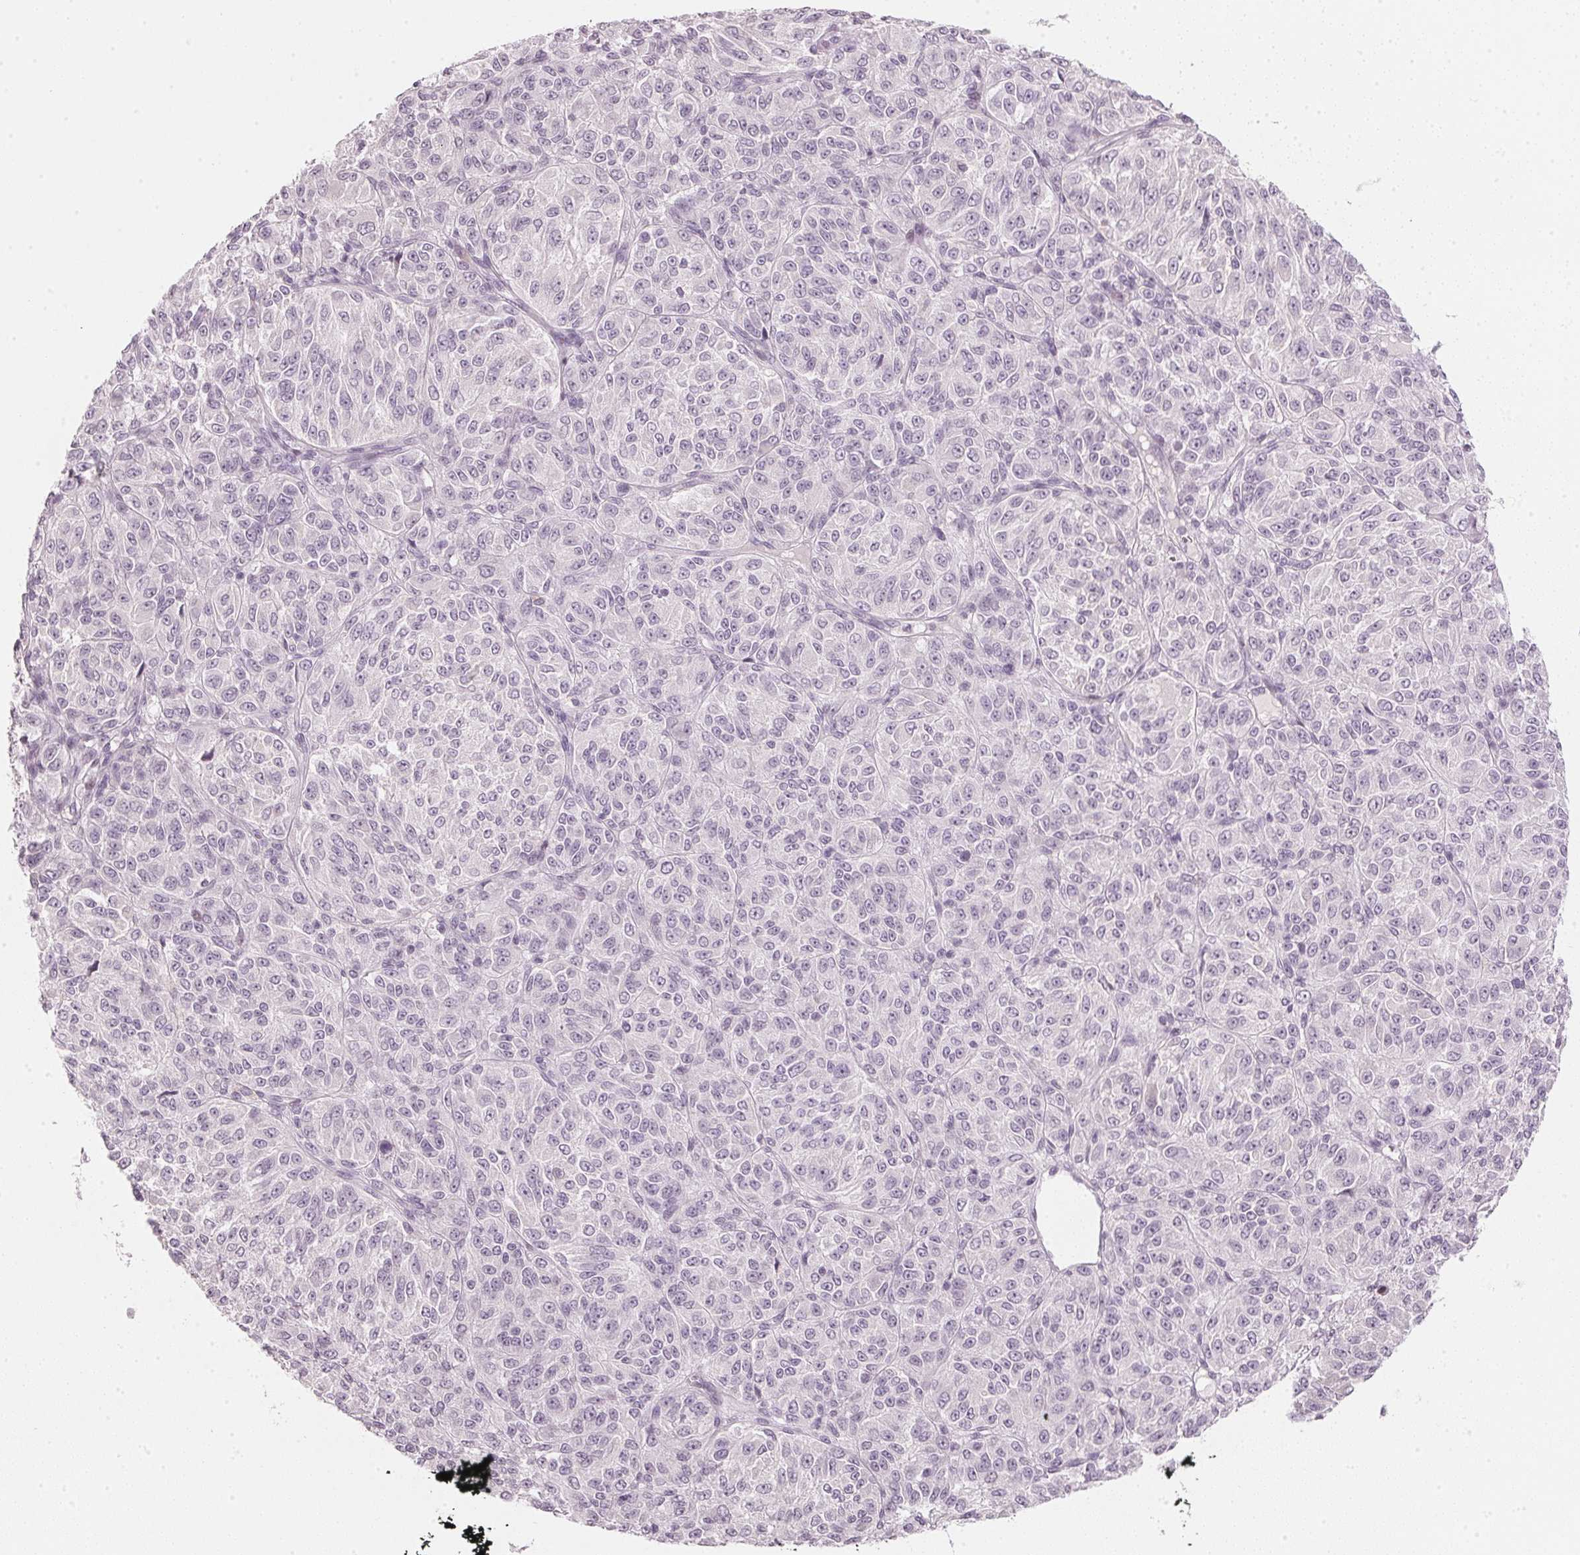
{"staining": {"intensity": "negative", "quantity": "none", "location": "none"}, "tissue": "melanoma", "cell_type": "Tumor cells", "image_type": "cancer", "snomed": [{"axis": "morphology", "description": "Malignant melanoma, Metastatic site"}, {"axis": "topography", "description": "Brain"}], "caption": "Immunohistochemical staining of human melanoma reveals no significant positivity in tumor cells.", "gene": "SFRP4", "patient": {"sex": "female", "age": 56}}